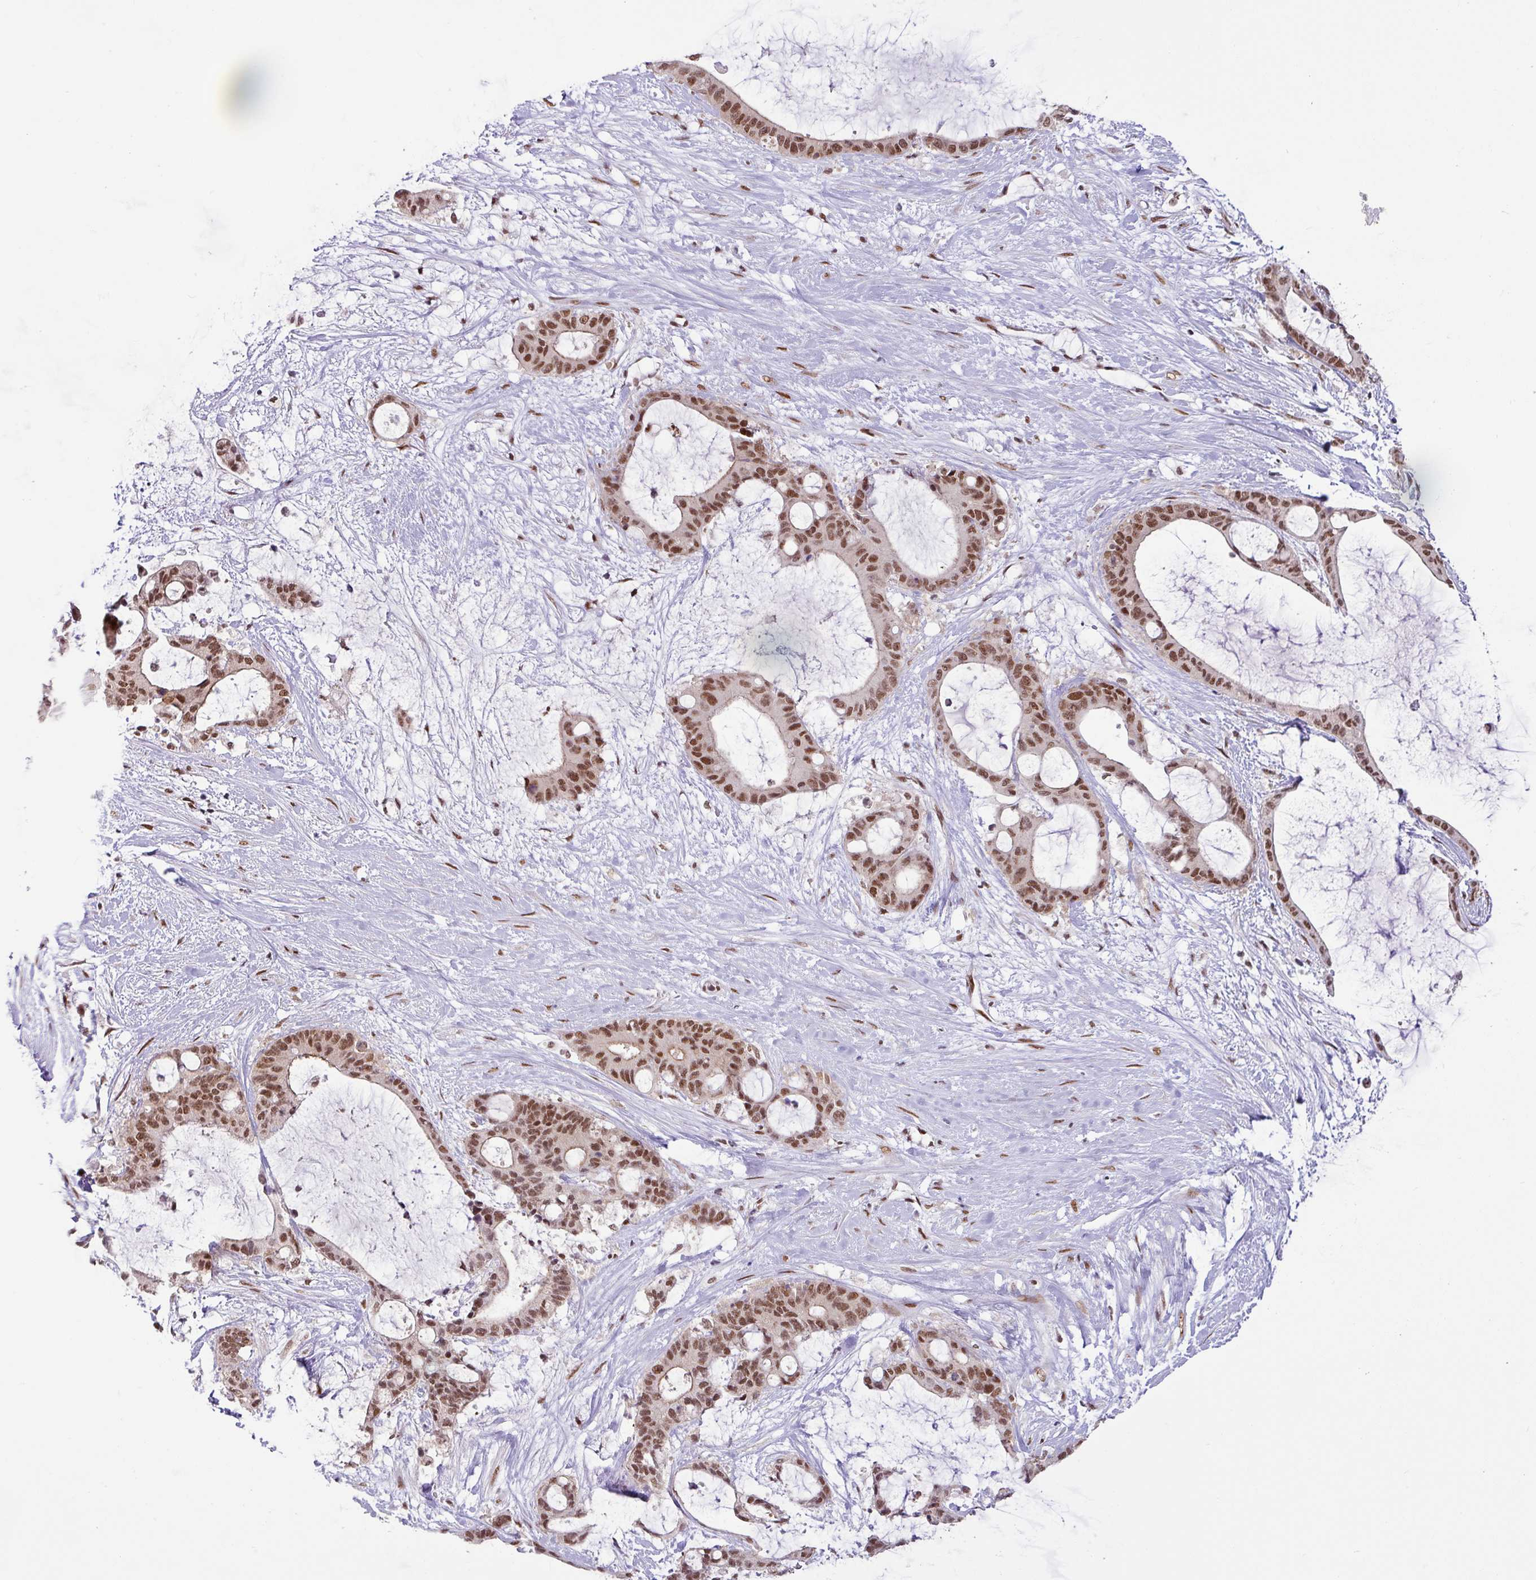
{"staining": {"intensity": "strong", "quantity": ">75%", "location": "nuclear"}, "tissue": "liver cancer", "cell_type": "Tumor cells", "image_type": "cancer", "snomed": [{"axis": "morphology", "description": "Normal tissue, NOS"}, {"axis": "morphology", "description": "Cholangiocarcinoma"}, {"axis": "topography", "description": "Liver"}, {"axis": "topography", "description": "Peripheral nerve tissue"}], "caption": "Human liver cholangiocarcinoma stained with a brown dye shows strong nuclear positive expression in approximately >75% of tumor cells.", "gene": "SRSF2", "patient": {"sex": "female", "age": 73}}